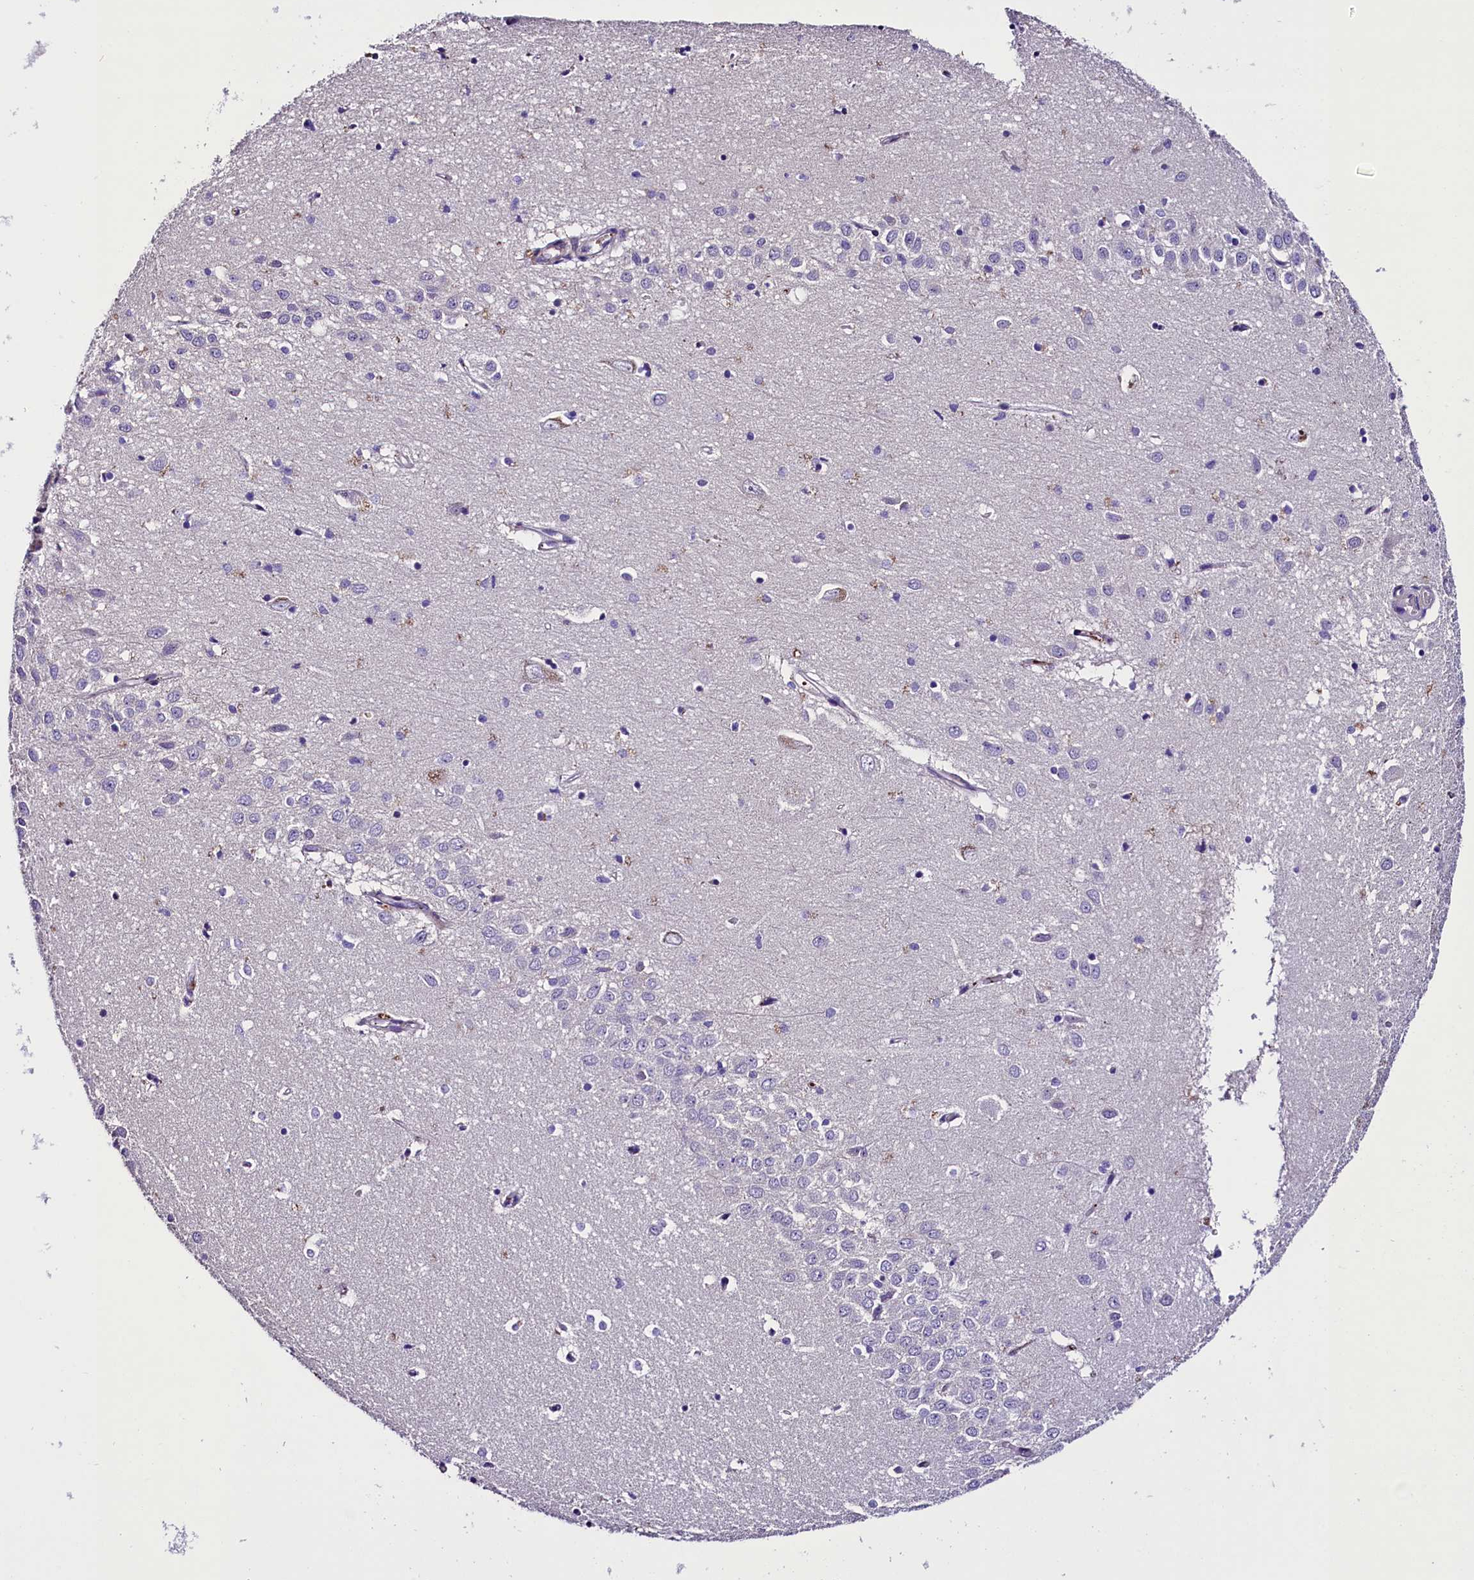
{"staining": {"intensity": "negative", "quantity": "none", "location": "none"}, "tissue": "hippocampus", "cell_type": "Glial cells", "image_type": "normal", "snomed": [{"axis": "morphology", "description": "Normal tissue, NOS"}, {"axis": "topography", "description": "Hippocampus"}], "caption": "This photomicrograph is of benign hippocampus stained with immunohistochemistry (IHC) to label a protein in brown with the nuclei are counter-stained blue. There is no positivity in glial cells.", "gene": "MEX3B", "patient": {"sex": "female", "age": 64}}